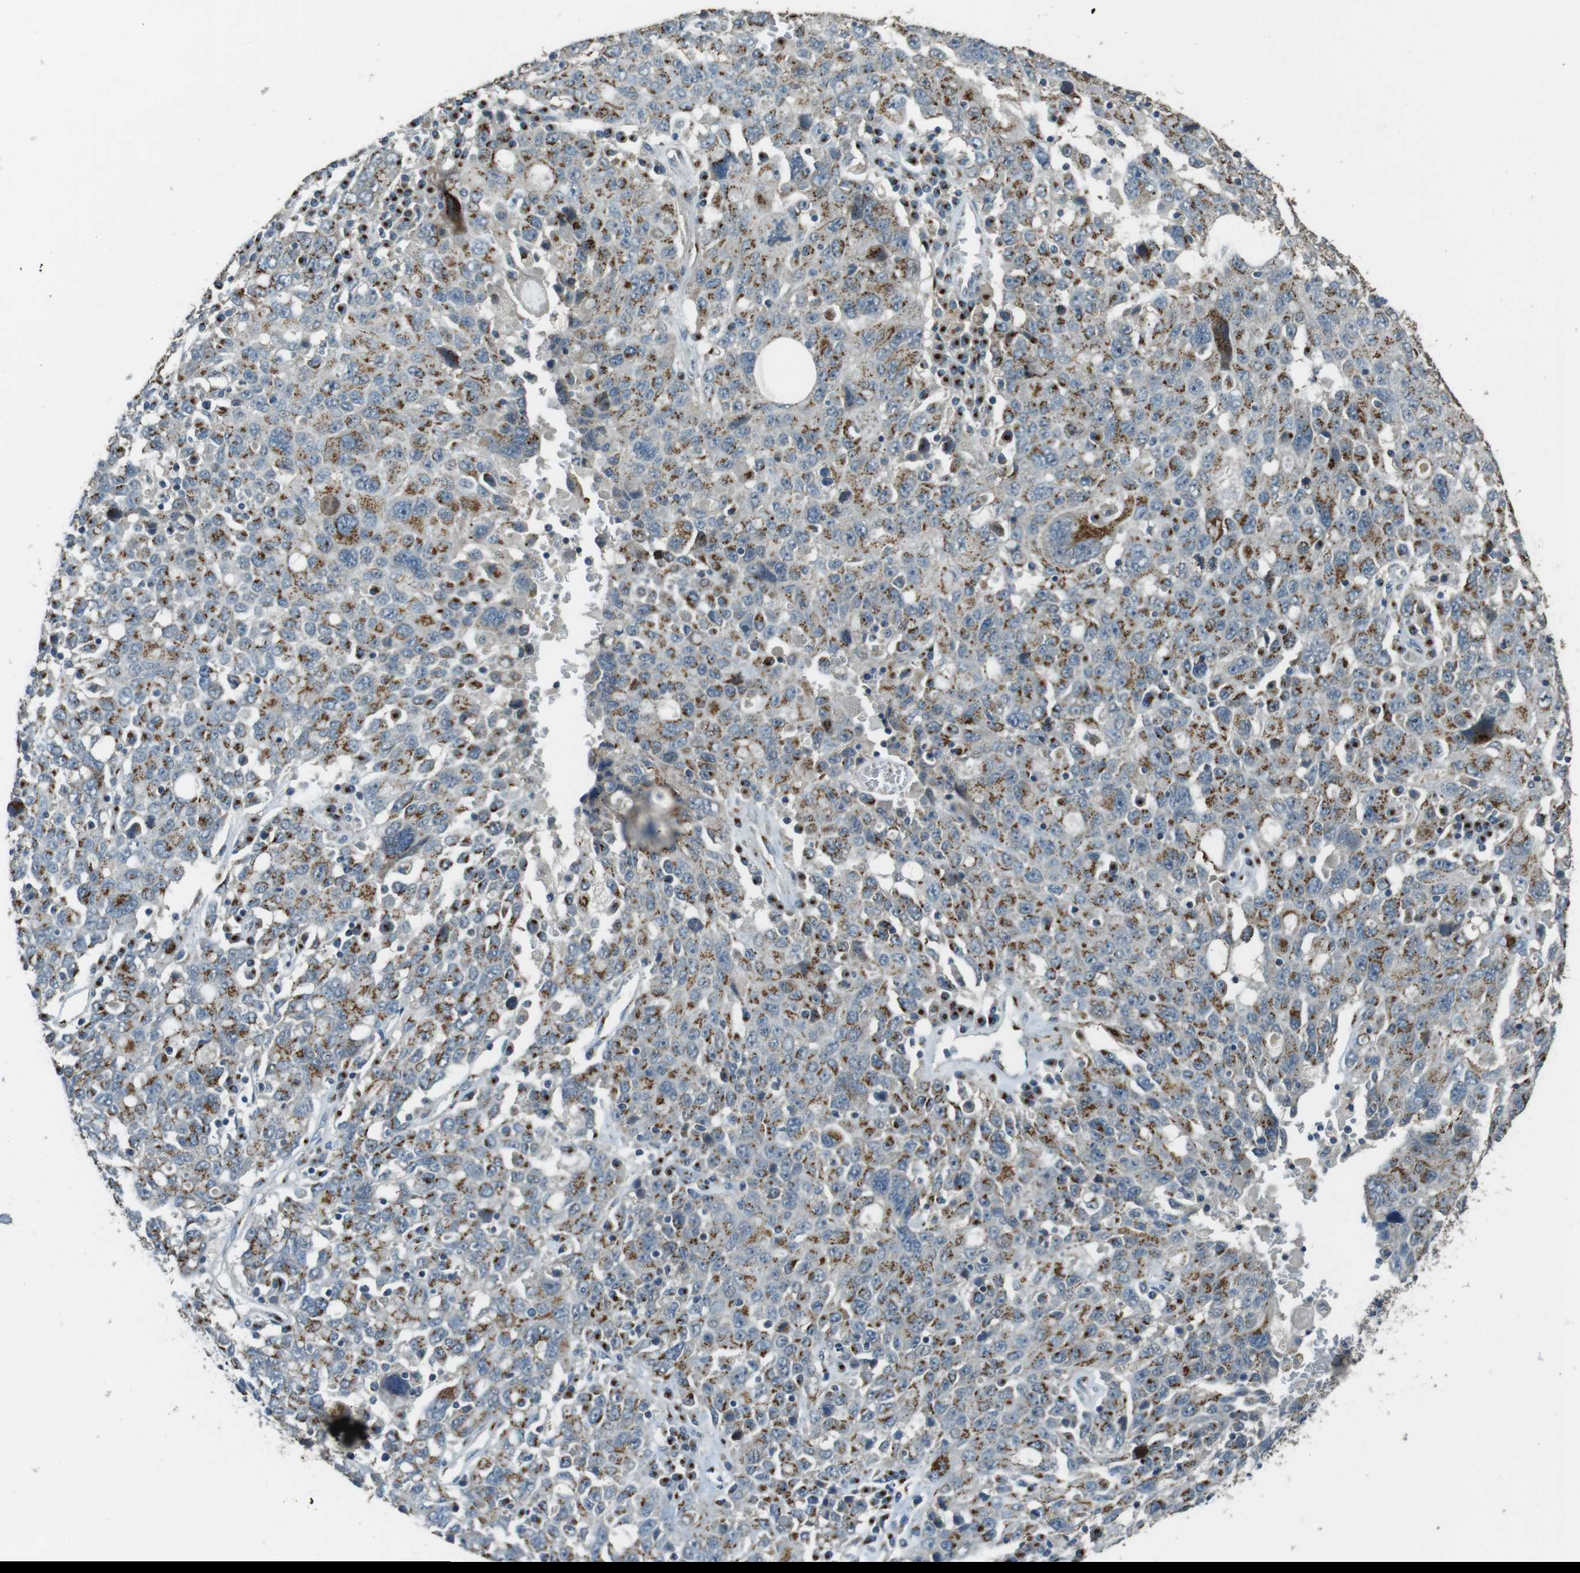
{"staining": {"intensity": "moderate", "quantity": ">75%", "location": "cytoplasmic/membranous"}, "tissue": "ovarian cancer", "cell_type": "Tumor cells", "image_type": "cancer", "snomed": [{"axis": "morphology", "description": "Carcinoma, endometroid"}, {"axis": "topography", "description": "Ovary"}], "caption": "A brown stain shows moderate cytoplasmic/membranous positivity of a protein in human endometroid carcinoma (ovarian) tumor cells.", "gene": "TMEM115", "patient": {"sex": "female", "age": 62}}